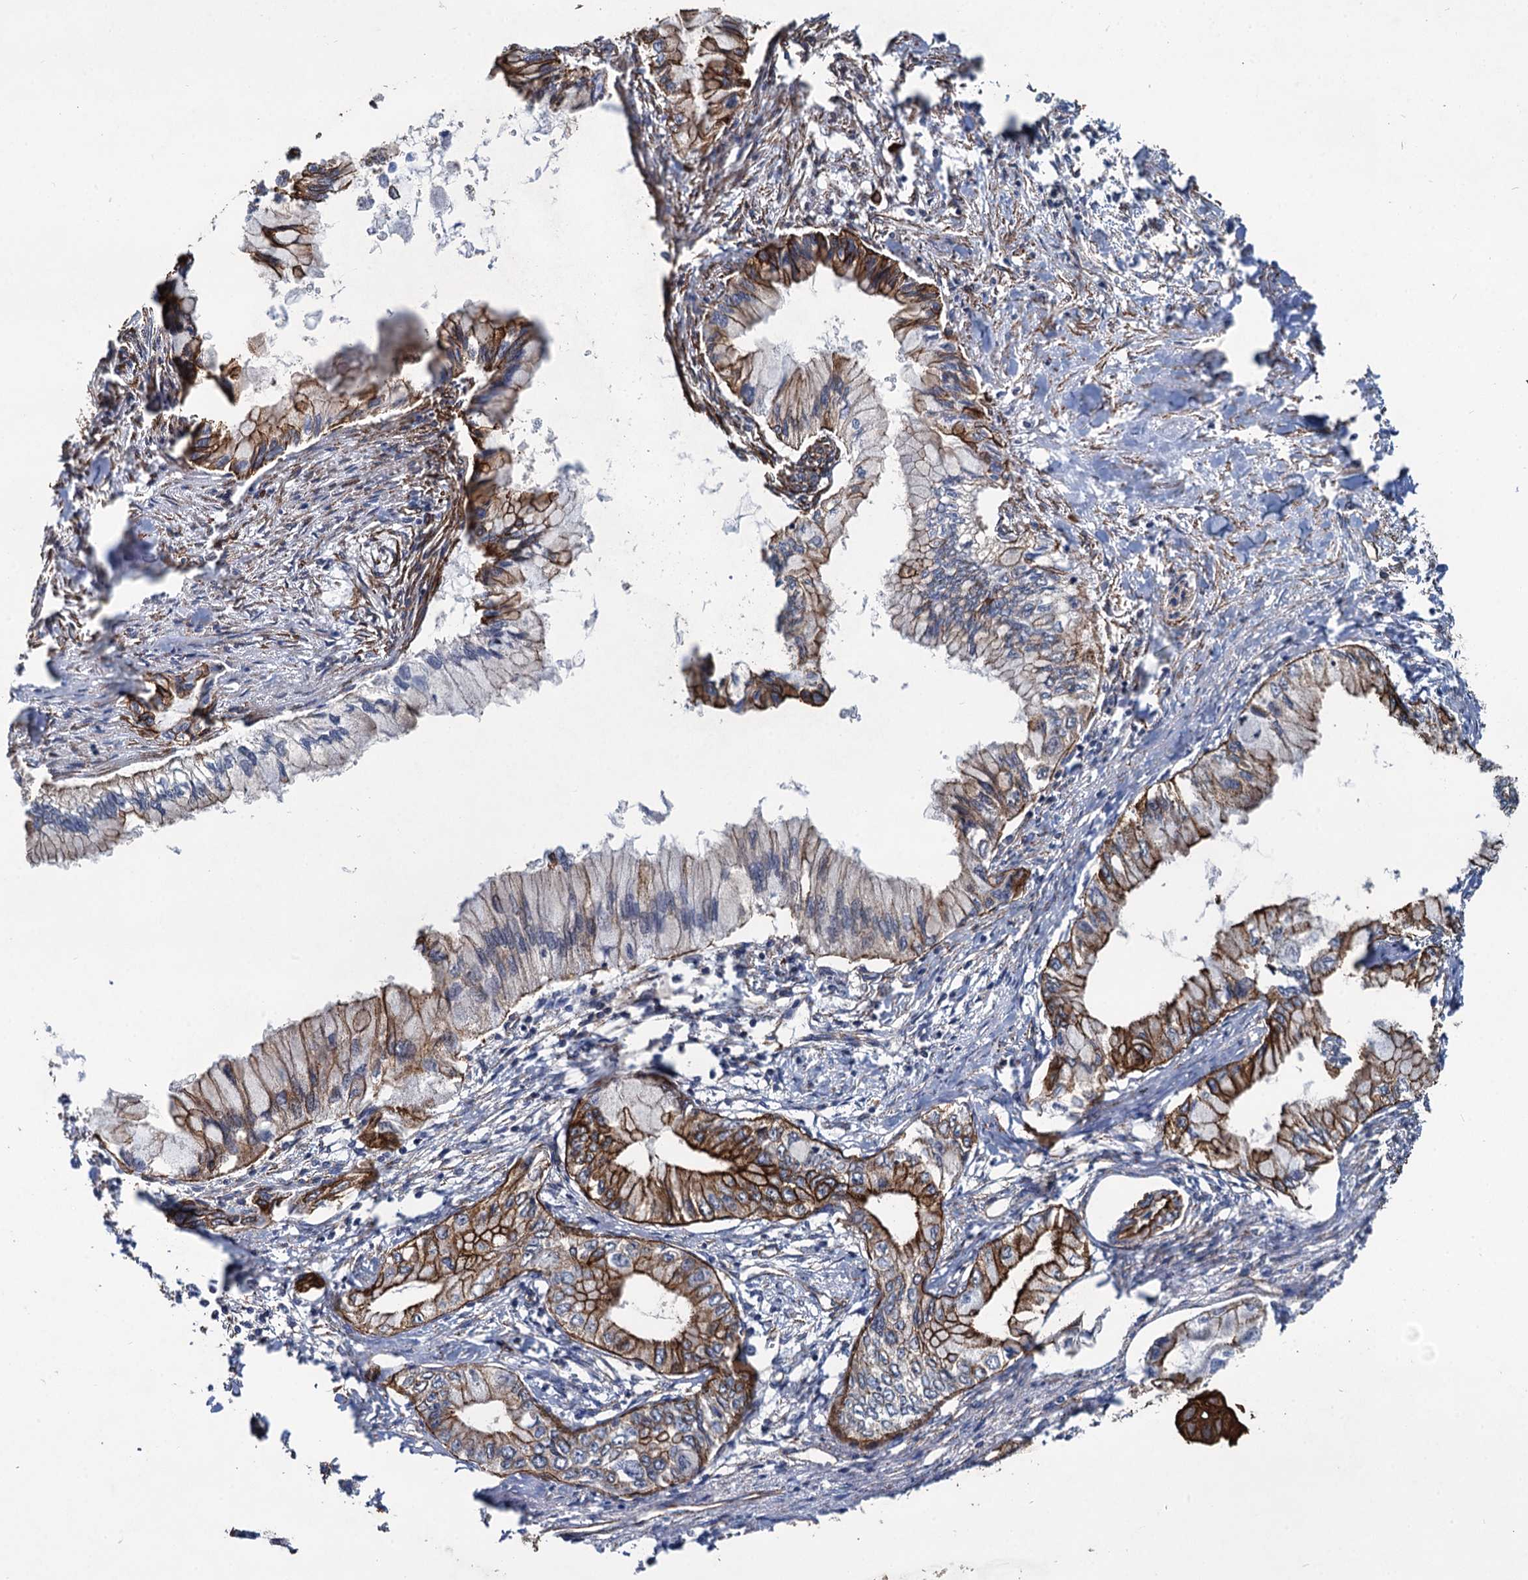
{"staining": {"intensity": "strong", "quantity": "25%-75%", "location": "cytoplasmic/membranous"}, "tissue": "pancreatic cancer", "cell_type": "Tumor cells", "image_type": "cancer", "snomed": [{"axis": "morphology", "description": "Adenocarcinoma, NOS"}, {"axis": "topography", "description": "Pancreas"}], "caption": "Protein analysis of pancreatic adenocarcinoma tissue reveals strong cytoplasmic/membranous staining in about 25%-75% of tumor cells. The protein is stained brown, and the nuclei are stained in blue (DAB (3,3'-diaminobenzidine) IHC with brightfield microscopy, high magnification).", "gene": "SVIP", "patient": {"sex": "male", "age": 48}}